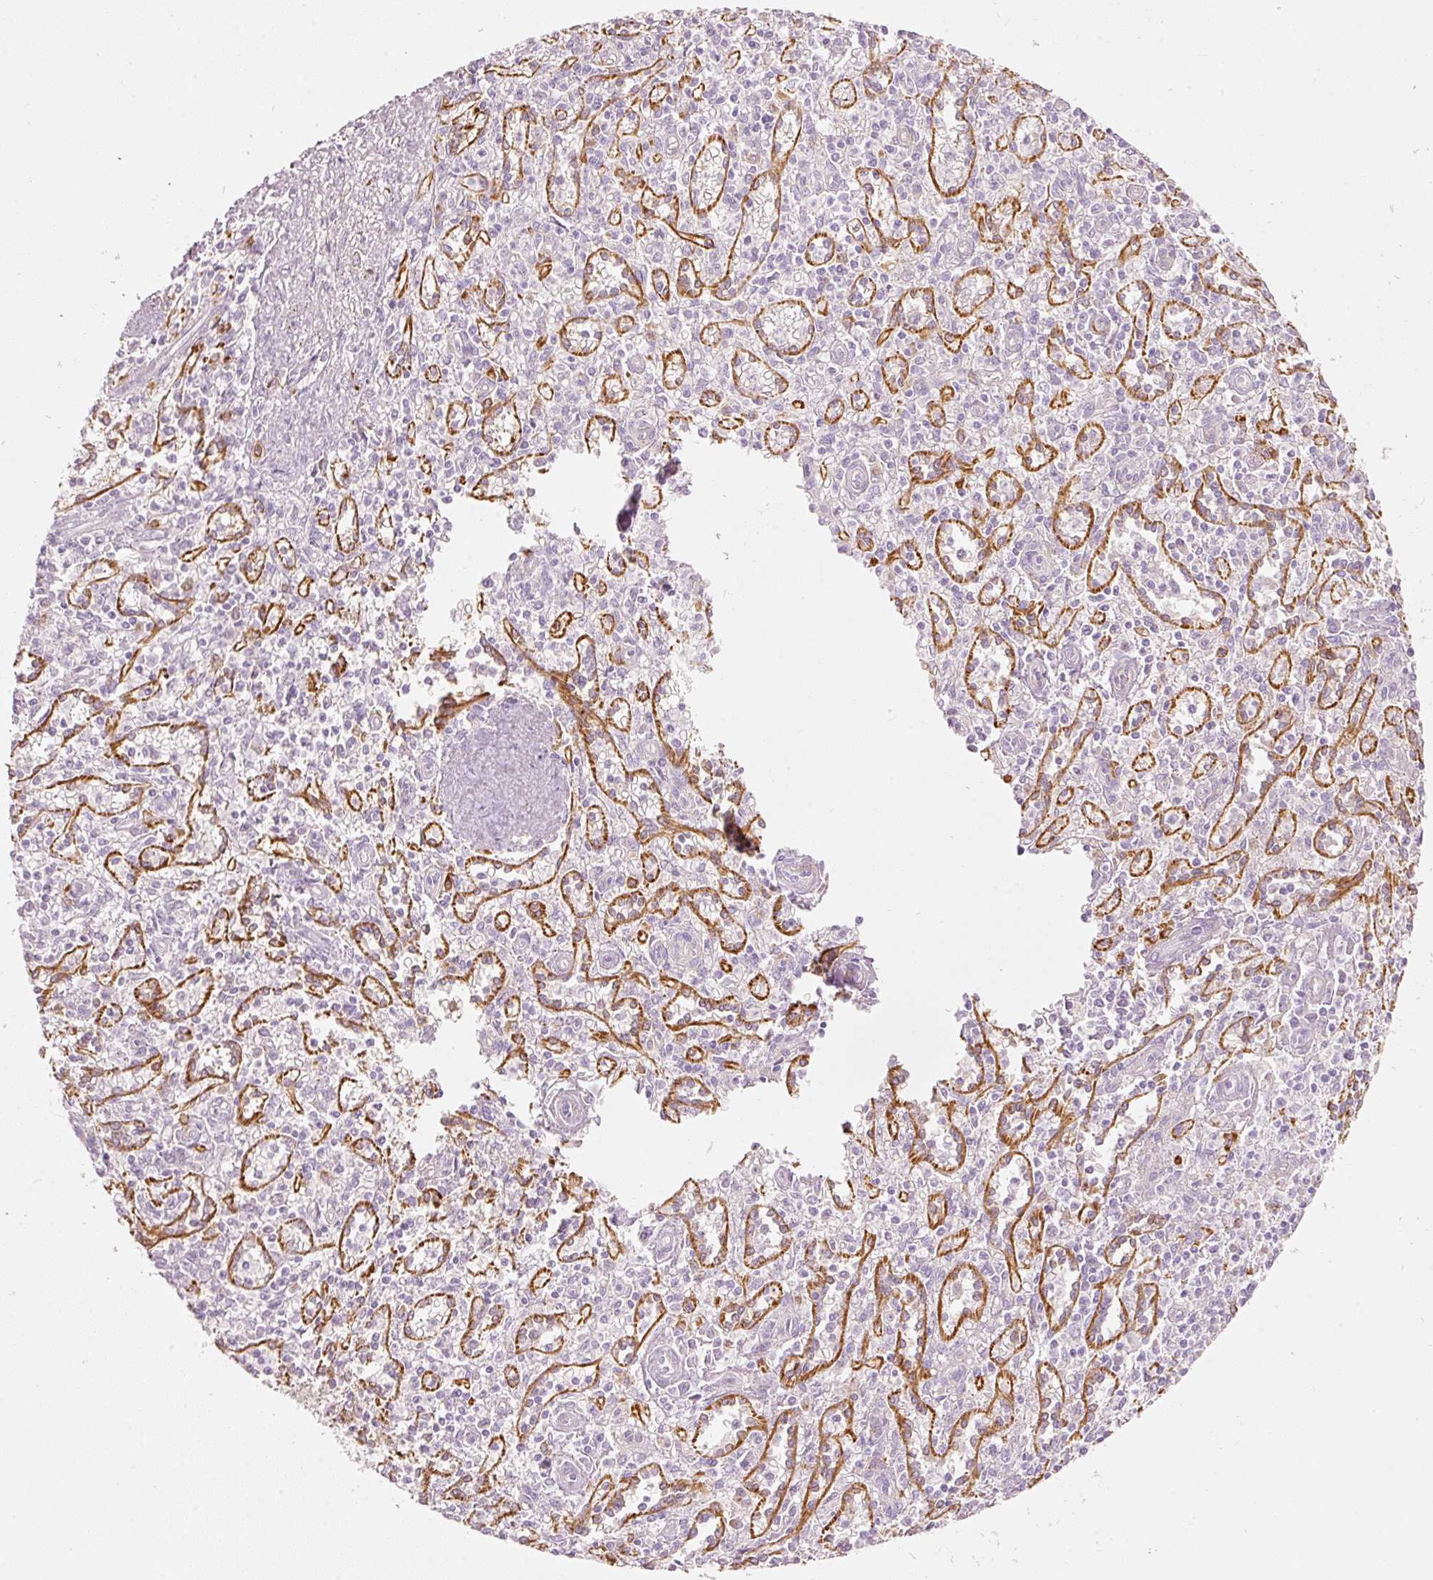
{"staining": {"intensity": "negative", "quantity": "none", "location": "none"}, "tissue": "spleen", "cell_type": "Cells in red pulp", "image_type": "normal", "snomed": [{"axis": "morphology", "description": "Normal tissue, NOS"}, {"axis": "topography", "description": "Spleen"}], "caption": "Immunohistochemistry (IHC) of normal human spleen displays no positivity in cells in red pulp.", "gene": "MTHFD2", "patient": {"sex": "female", "age": 70}}